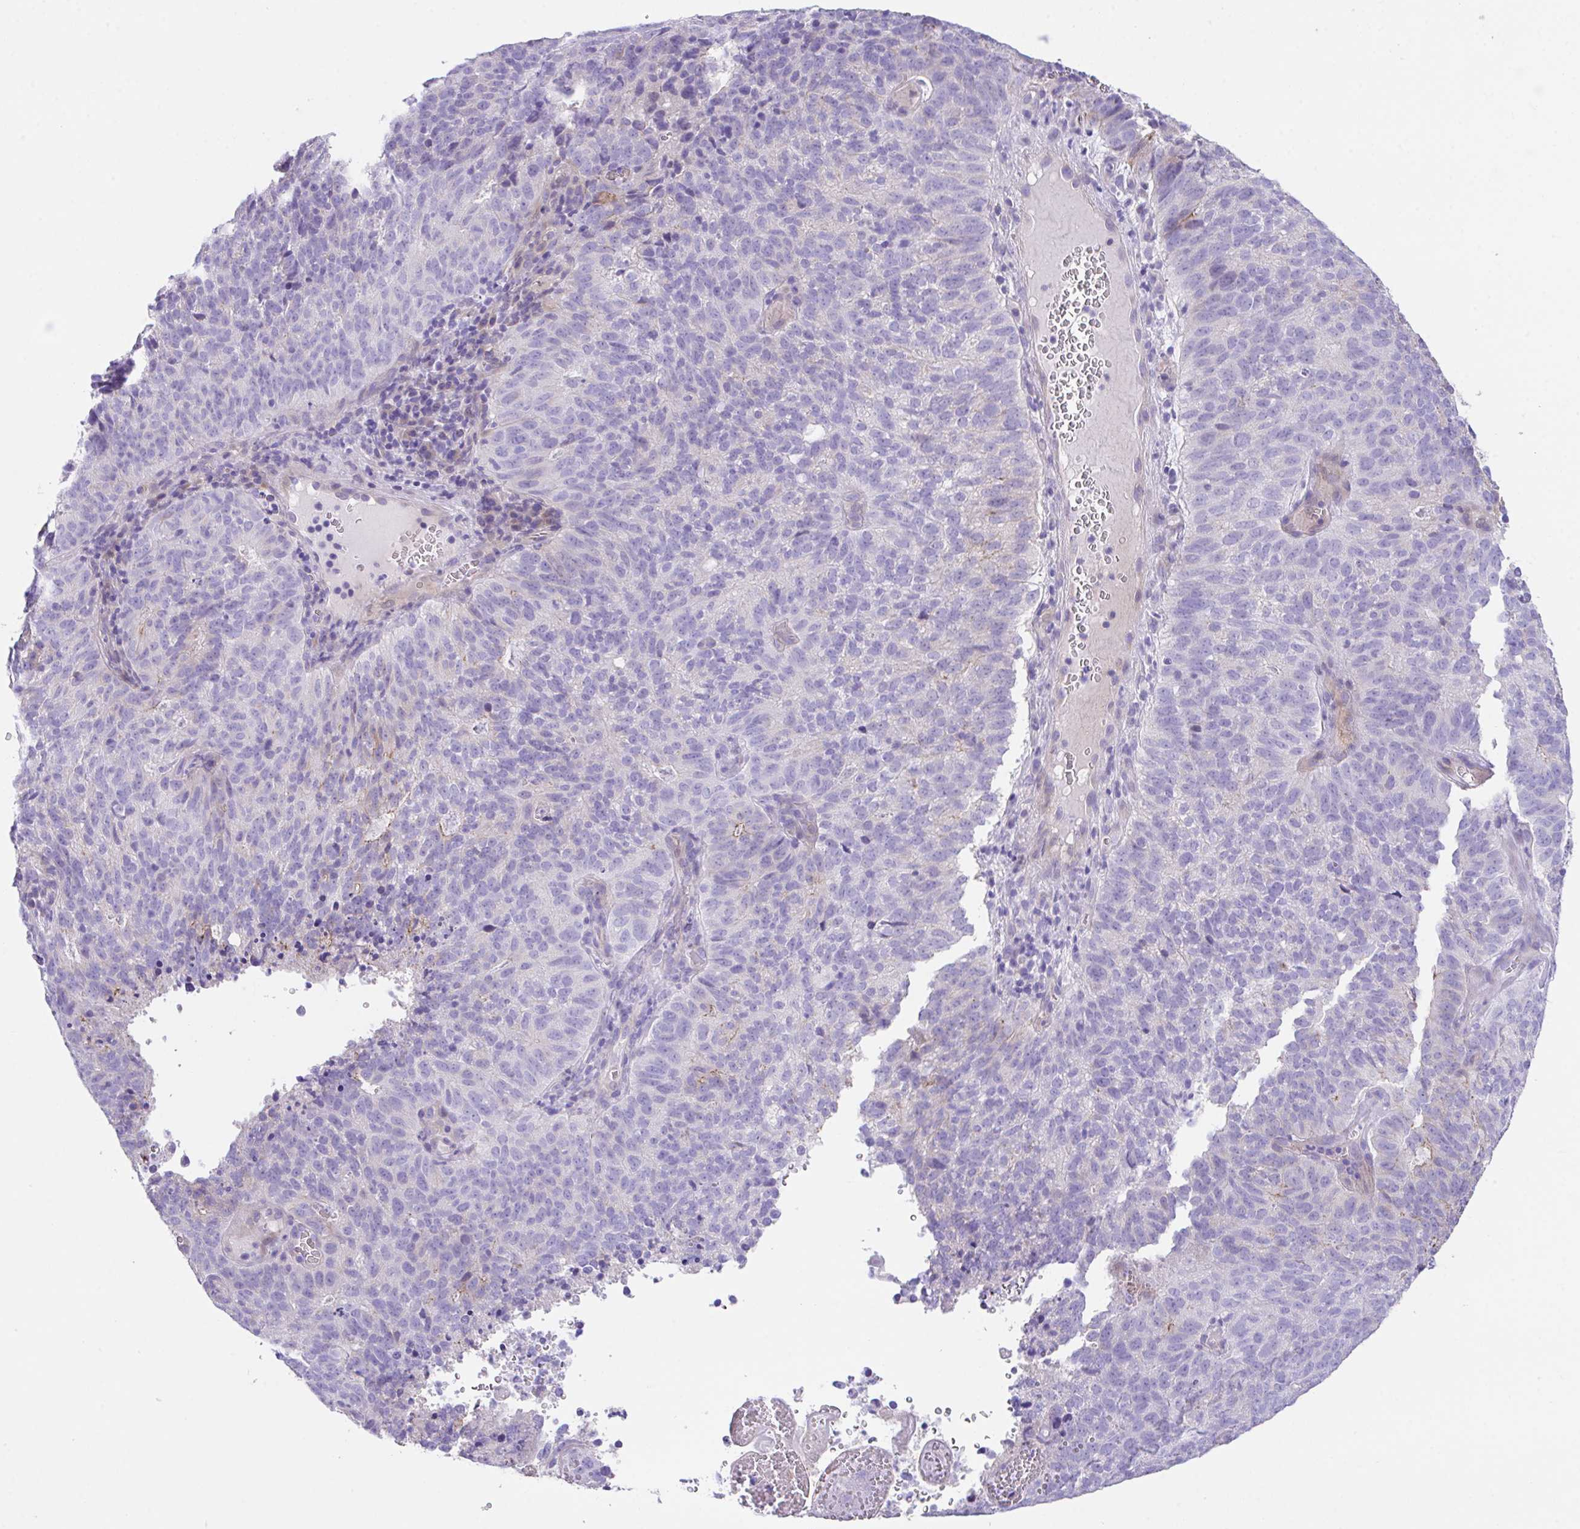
{"staining": {"intensity": "negative", "quantity": "none", "location": "none"}, "tissue": "cervical cancer", "cell_type": "Tumor cells", "image_type": "cancer", "snomed": [{"axis": "morphology", "description": "Adenocarcinoma, NOS"}, {"axis": "topography", "description": "Cervix"}], "caption": "A micrograph of human cervical adenocarcinoma is negative for staining in tumor cells.", "gene": "SLC16A6", "patient": {"sex": "female", "age": 38}}